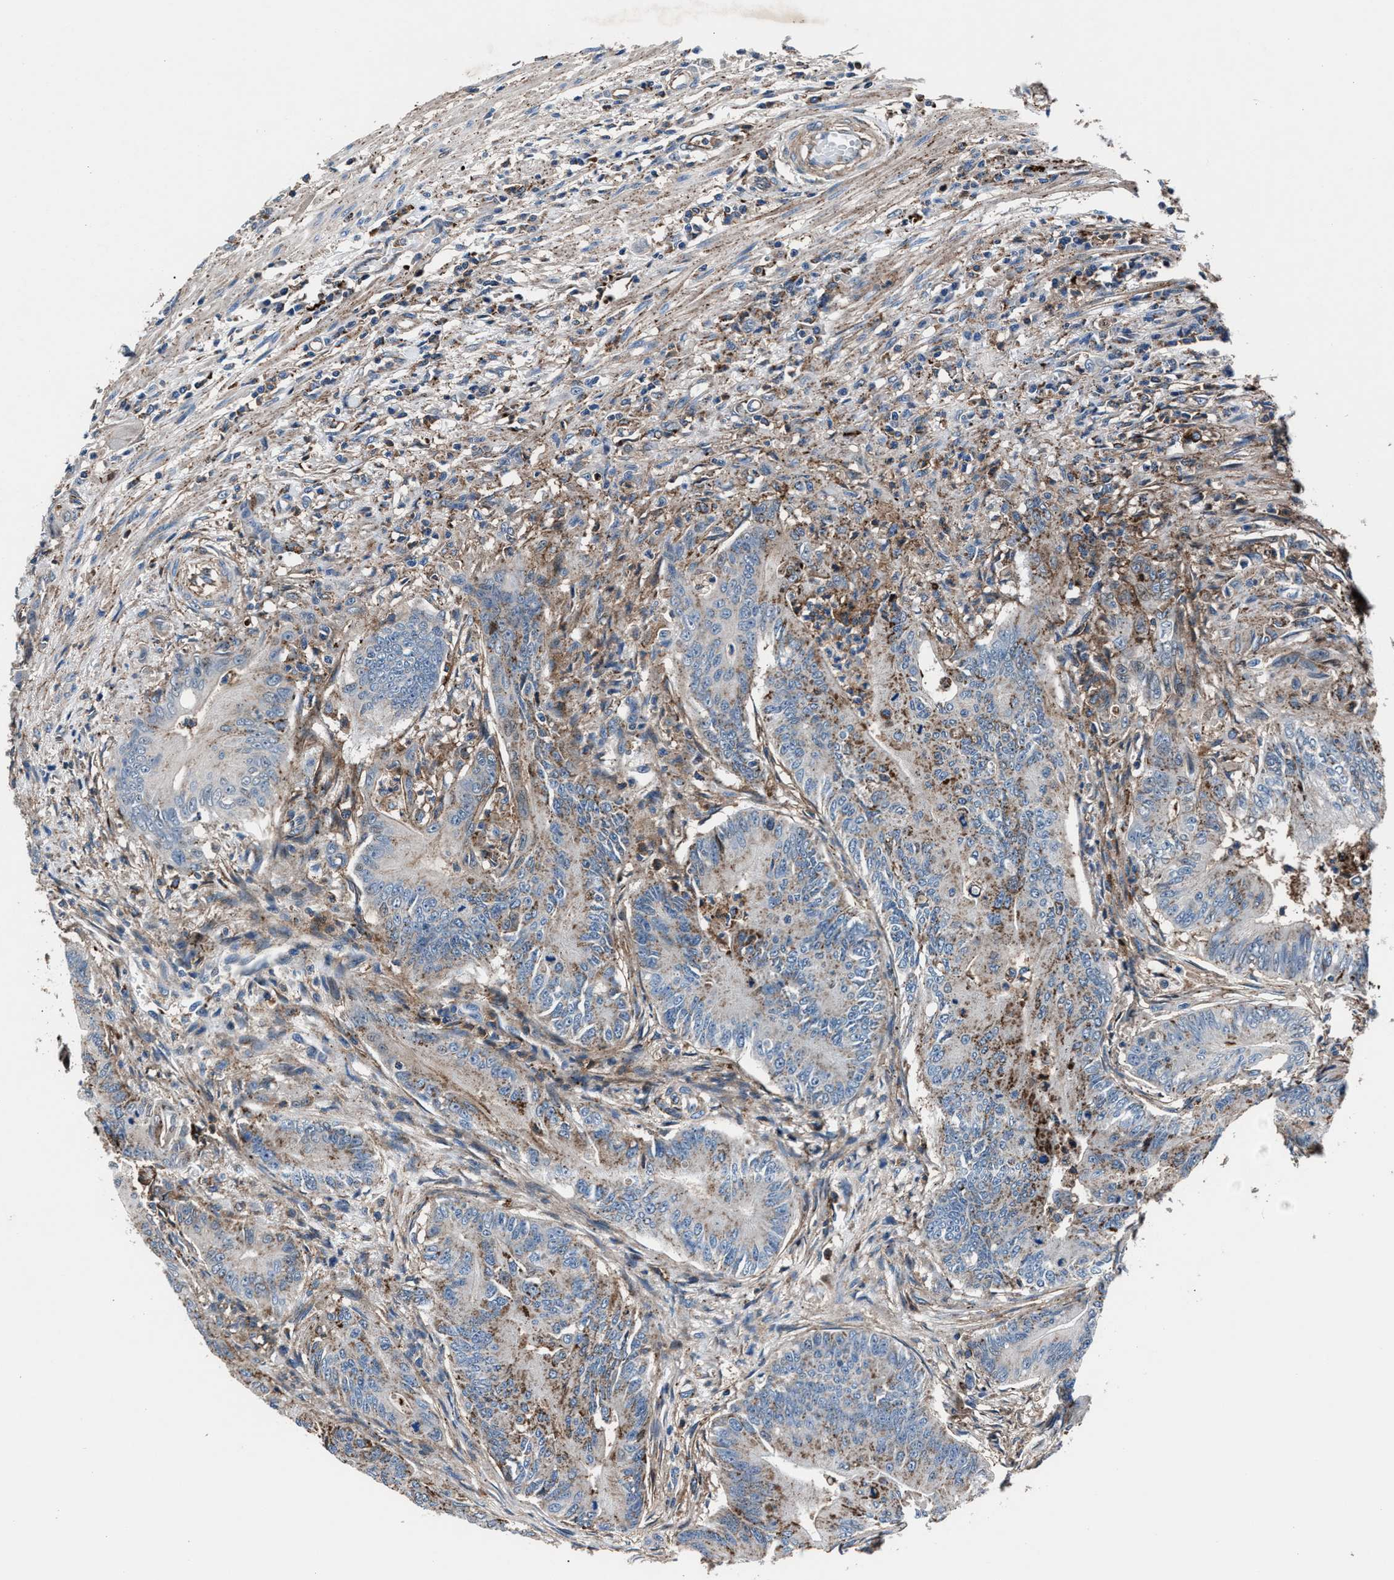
{"staining": {"intensity": "strong", "quantity": "<25%", "location": "cytoplasmic/membranous"}, "tissue": "colorectal cancer", "cell_type": "Tumor cells", "image_type": "cancer", "snomed": [{"axis": "morphology", "description": "Adenoma, NOS"}, {"axis": "morphology", "description": "Adenocarcinoma, NOS"}, {"axis": "topography", "description": "Colon"}], "caption": "High-magnification brightfield microscopy of colorectal cancer (adenocarcinoma) stained with DAB (brown) and counterstained with hematoxylin (blue). tumor cells exhibit strong cytoplasmic/membranous expression is present in about<25% of cells.", "gene": "MFSD11", "patient": {"sex": "male", "age": 79}}